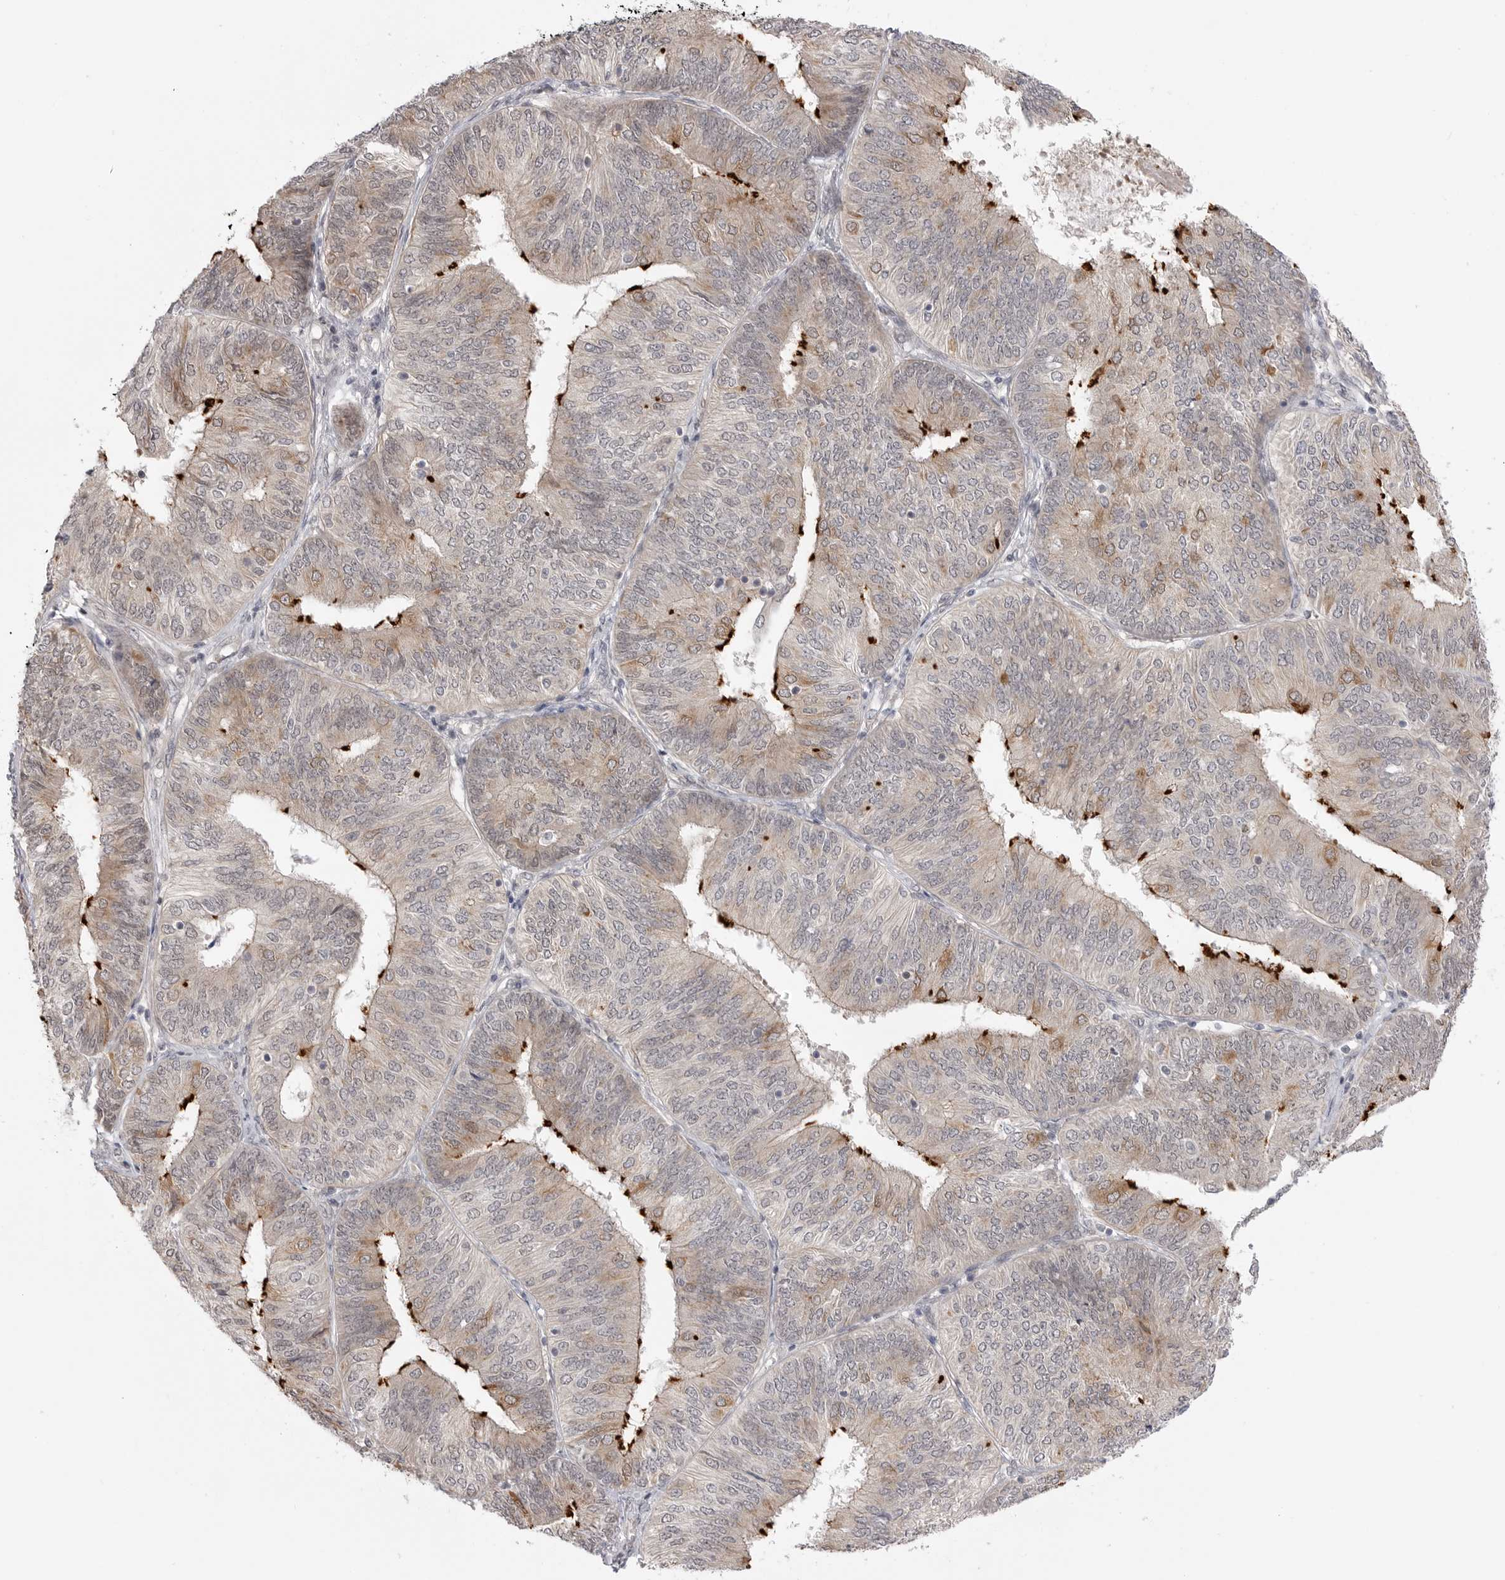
{"staining": {"intensity": "strong", "quantity": "<25%", "location": "cytoplasmic/membranous"}, "tissue": "endometrial cancer", "cell_type": "Tumor cells", "image_type": "cancer", "snomed": [{"axis": "morphology", "description": "Adenocarcinoma, NOS"}, {"axis": "topography", "description": "Endometrium"}], "caption": "High-magnification brightfield microscopy of adenocarcinoma (endometrial) stained with DAB (brown) and counterstained with hematoxylin (blue). tumor cells exhibit strong cytoplasmic/membranous staining is appreciated in approximately<25% of cells.", "gene": "GGT6", "patient": {"sex": "female", "age": 58}}